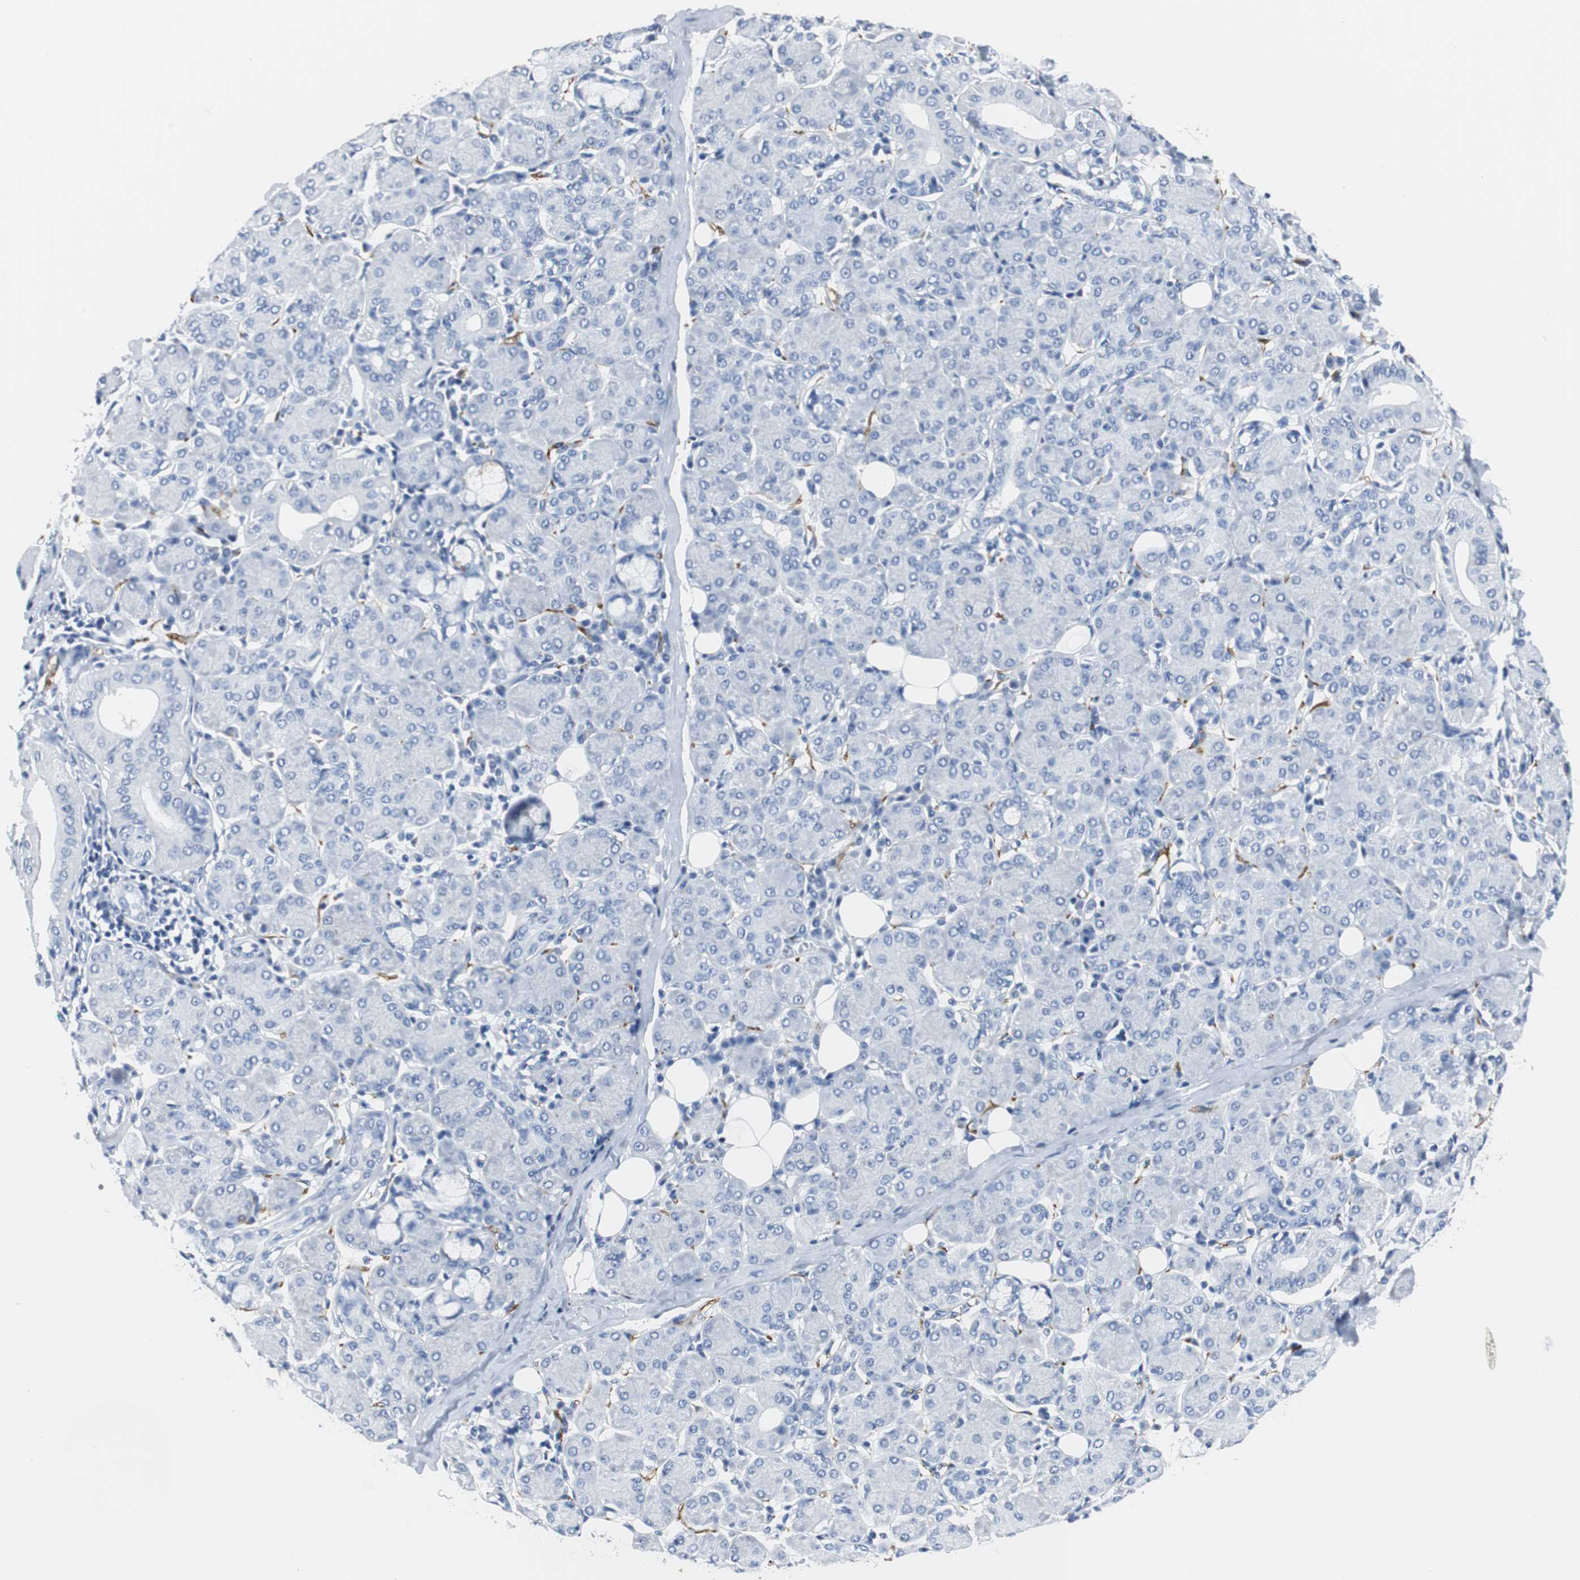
{"staining": {"intensity": "negative", "quantity": "none", "location": "none"}, "tissue": "salivary gland", "cell_type": "Glandular cells", "image_type": "normal", "snomed": [{"axis": "morphology", "description": "Normal tissue, NOS"}, {"axis": "morphology", "description": "Inflammation, NOS"}, {"axis": "topography", "description": "Lymph node"}, {"axis": "topography", "description": "Salivary gland"}], "caption": "Immunohistochemistry (IHC) photomicrograph of normal salivary gland: human salivary gland stained with DAB (3,3'-diaminobenzidine) demonstrates no significant protein expression in glandular cells.", "gene": "GAP43", "patient": {"sex": "male", "age": 3}}